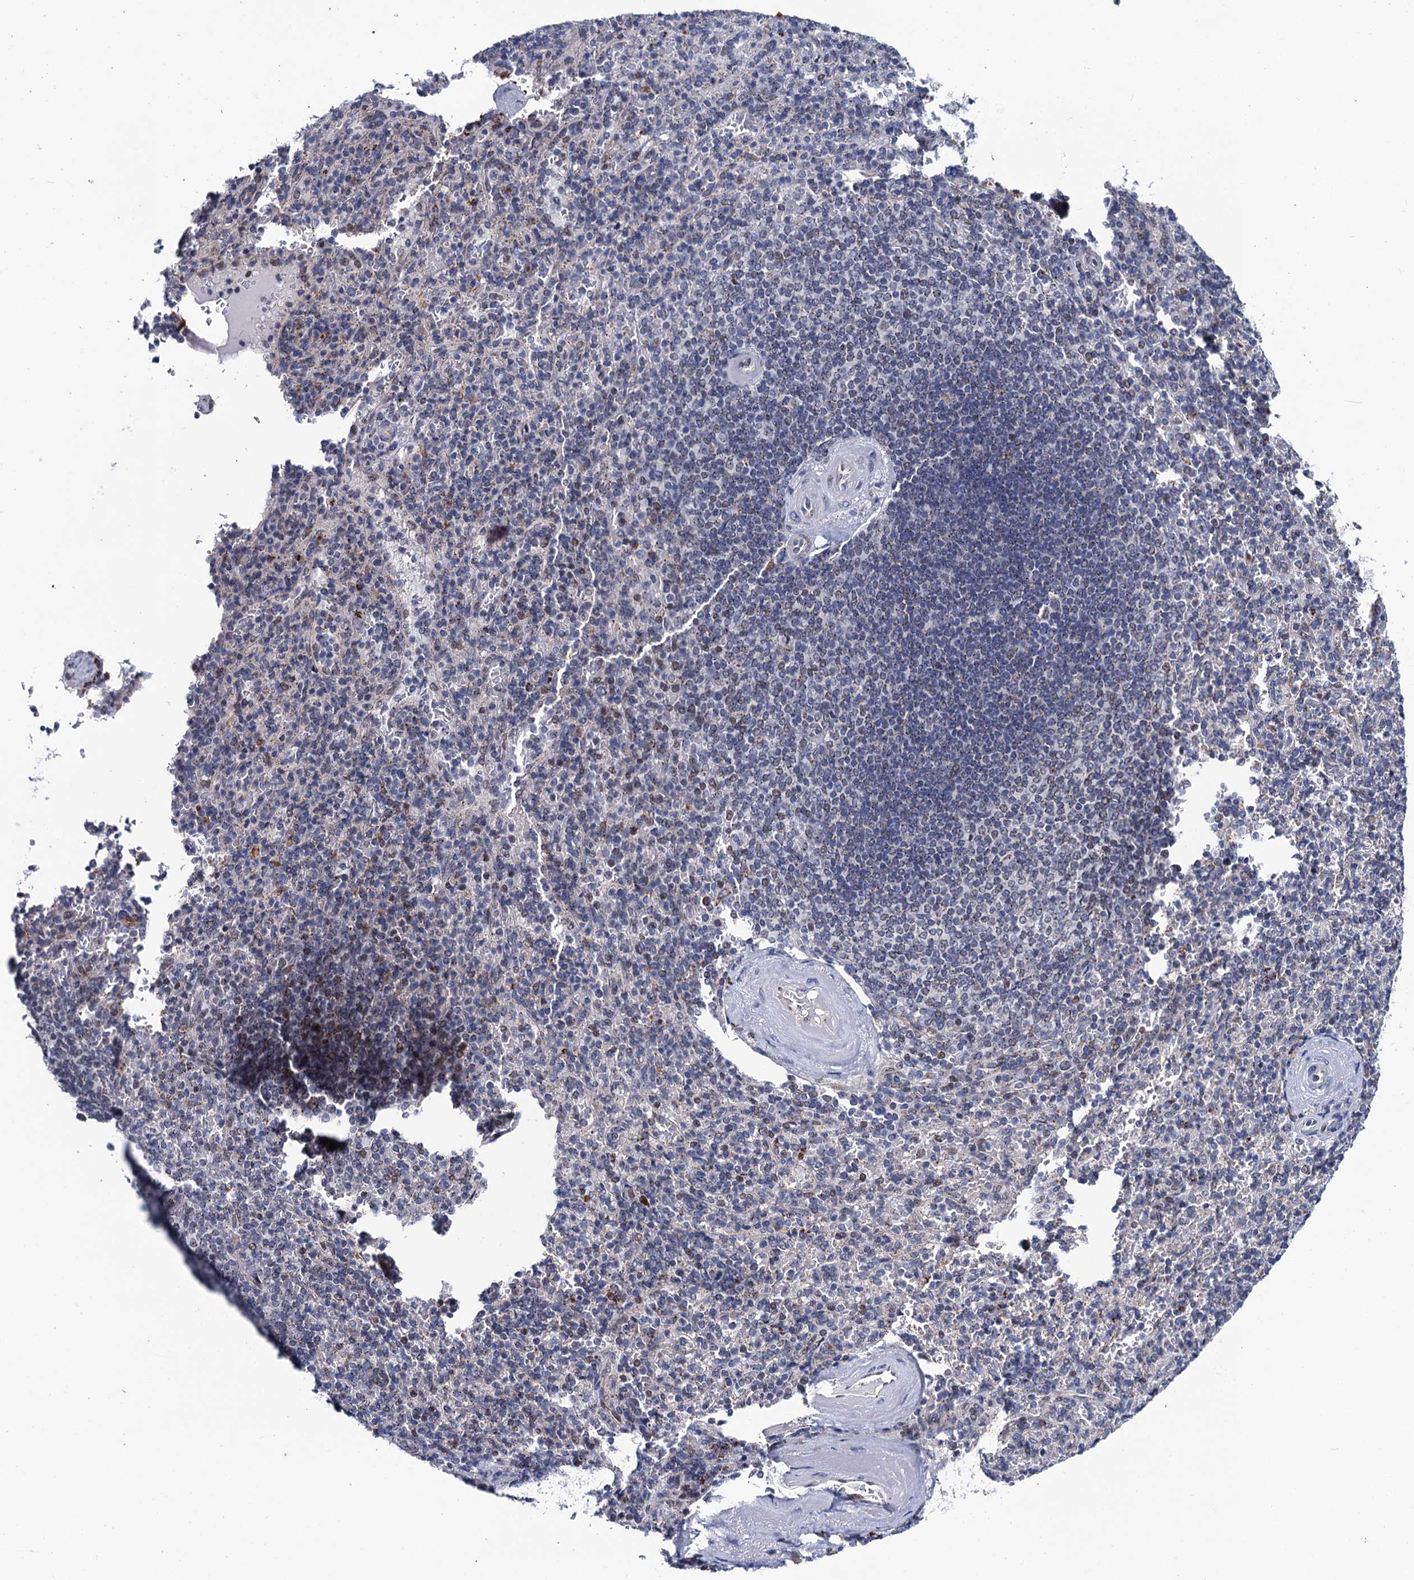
{"staining": {"intensity": "negative", "quantity": "none", "location": "none"}, "tissue": "spleen", "cell_type": "Cells in red pulp", "image_type": "normal", "snomed": [{"axis": "morphology", "description": "Normal tissue, NOS"}, {"axis": "topography", "description": "Spleen"}], "caption": "Cells in red pulp show no significant expression in normal spleen.", "gene": "THAP2", "patient": {"sex": "male", "age": 82}}